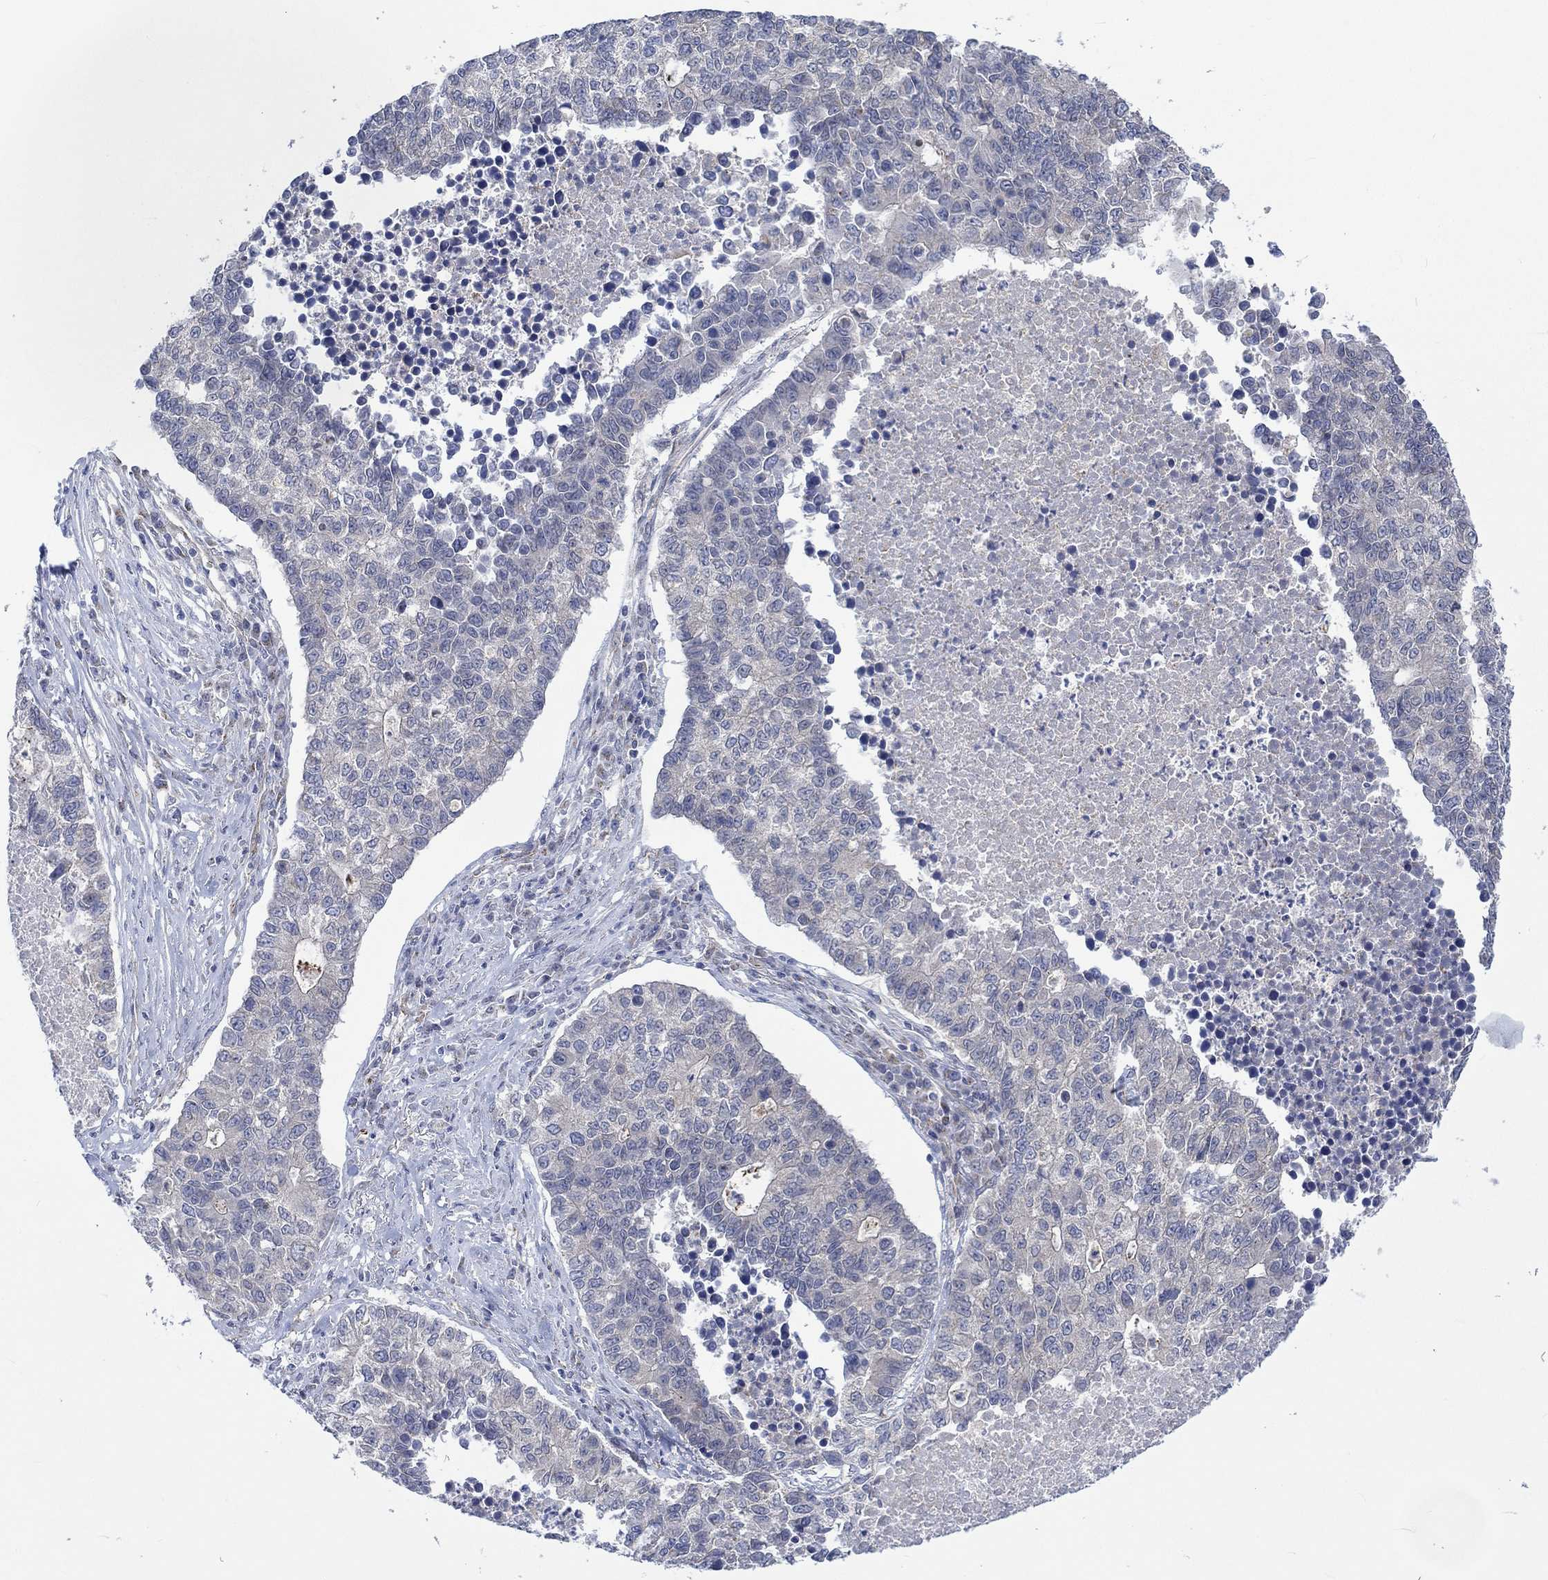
{"staining": {"intensity": "negative", "quantity": "none", "location": "none"}, "tissue": "lung cancer", "cell_type": "Tumor cells", "image_type": "cancer", "snomed": [{"axis": "morphology", "description": "Adenocarcinoma, NOS"}, {"axis": "topography", "description": "Lung"}], "caption": "Tumor cells are negative for protein expression in human adenocarcinoma (lung).", "gene": "CAMK1D", "patient": {"sex": "male", "age": 57}}